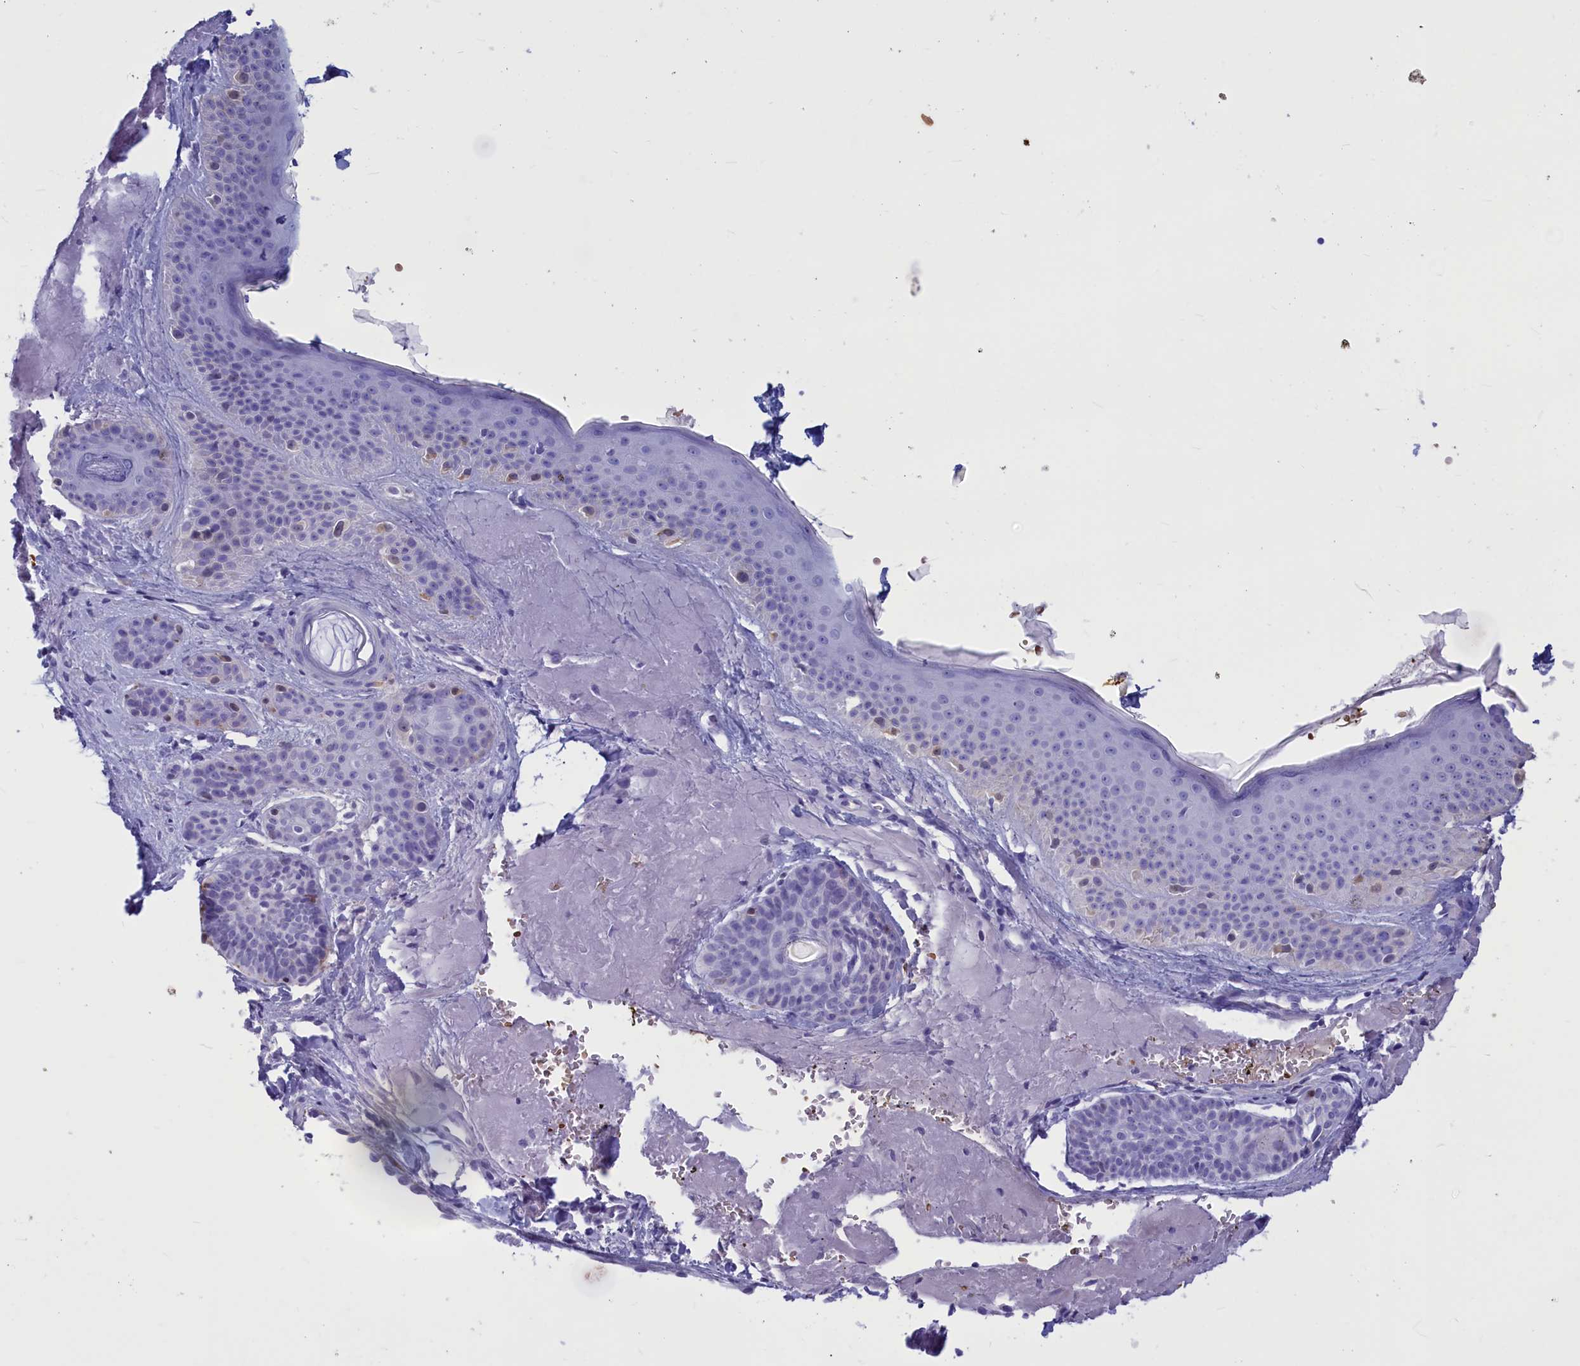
{"staining": {"intensity": "negative", "quantity": "none", "location": "none"}, "tissue": "skin cancer", "cell_type": "Tumor cells", "image_type": "cancer", "snomed": [{"axis": "morphology", "description": "Basal cell carcinoma"}, {"axis": "topography", "description": "Skin"}], "caption": "Immunohistochemical staining of human skin cancer (basal cell carcinoma) exhibits no significant expression in tumor cells.", "gene": "GAPDHS", "patient": {"sex": "male", "age": 85}}